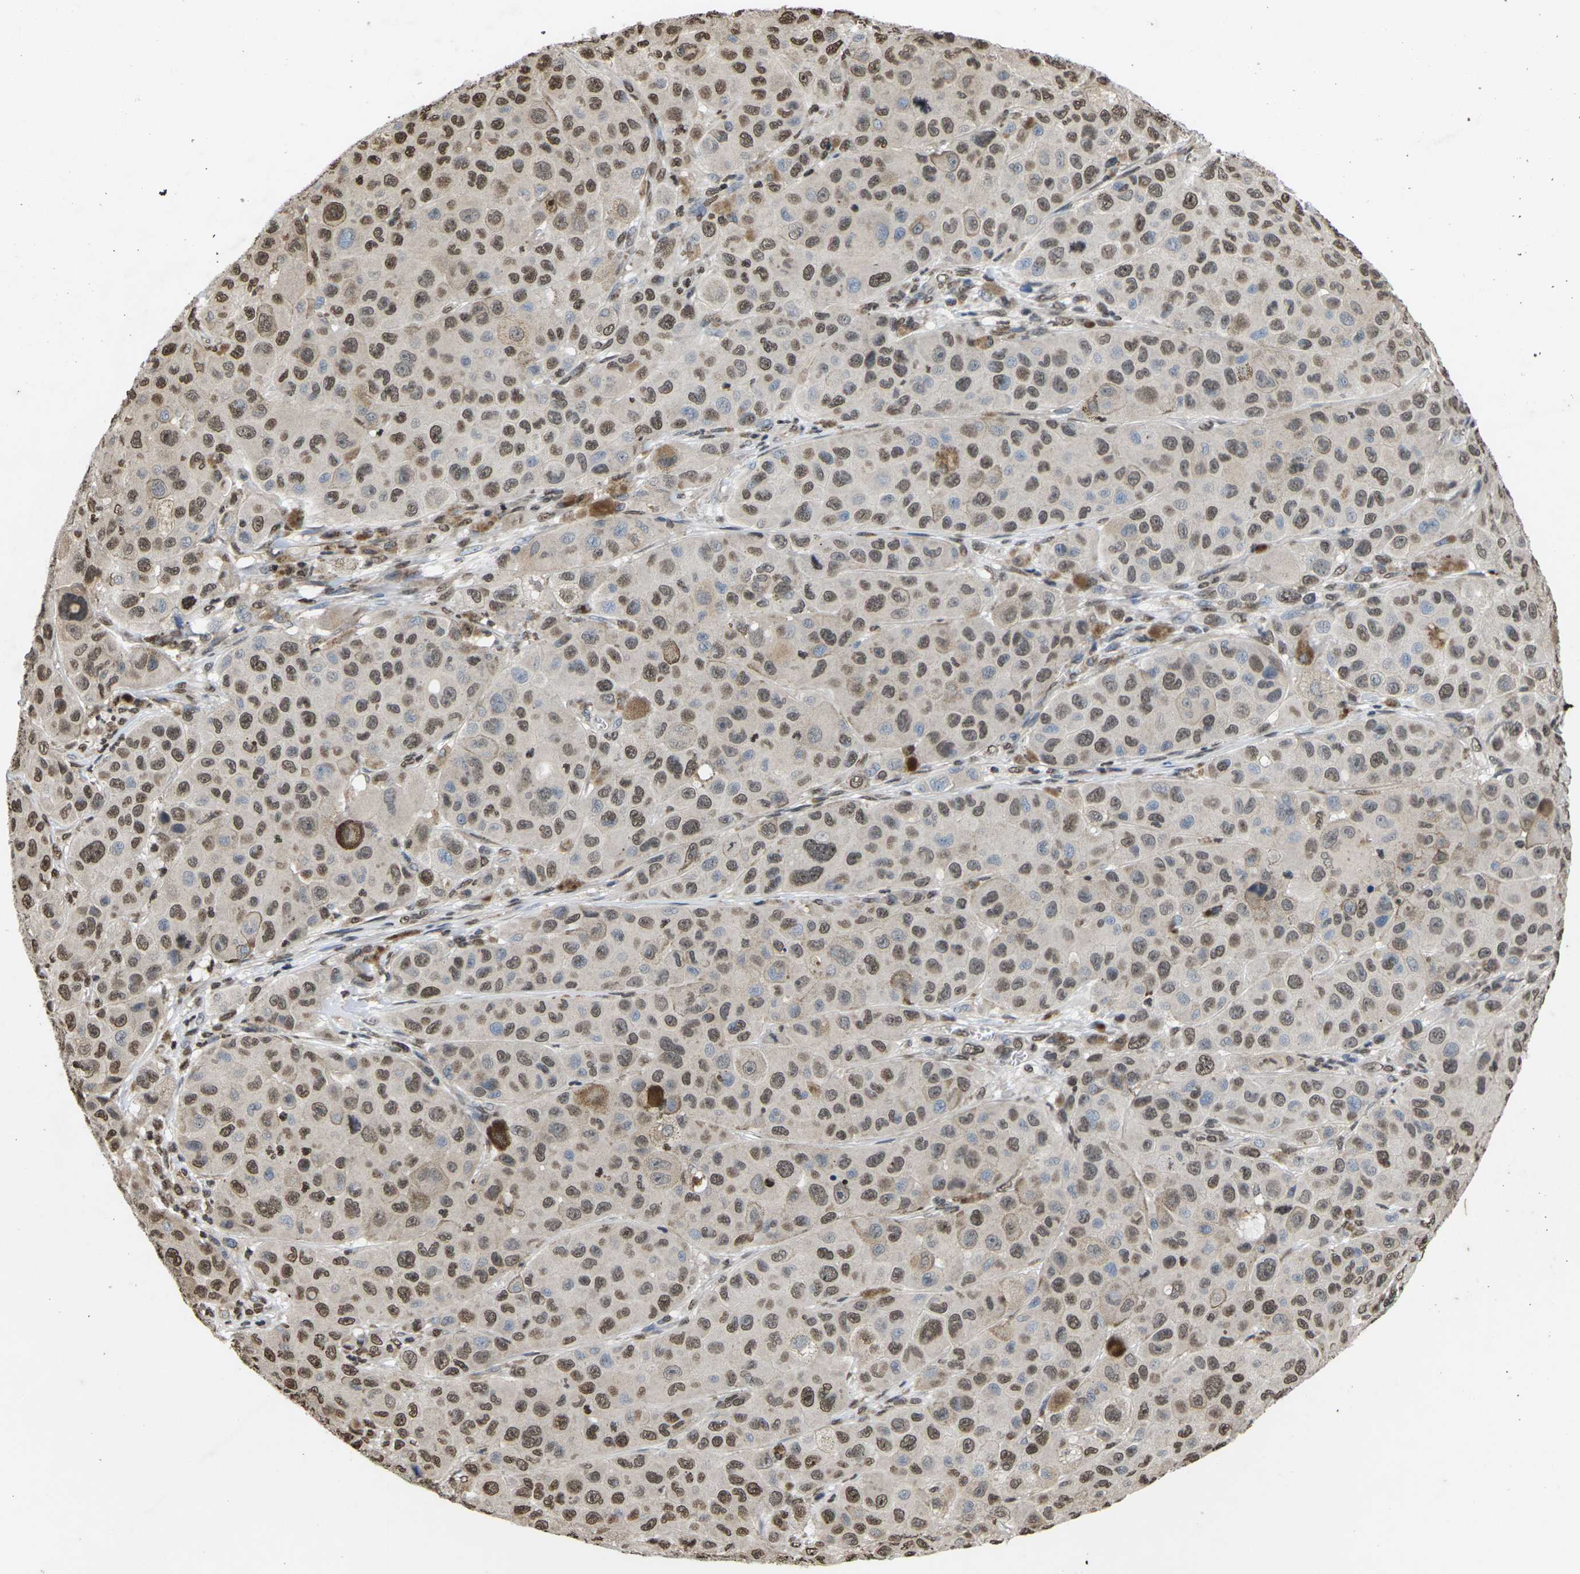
{"staining": {"intensity": "moderate", "quantity": ">75%", "location": "nuclear"}, "tissue": "melanoma", "cell_type": "Tumor cells", "image_type": "cancer", "snomed": [{"axis": "morphology", "description": "Malignant melanoma, NOS"}, {"axis": "topography", "description": "Skin"}], "caption": "Immunohistochemistry (IHC) (DAB (3,3'-diaminobenzidine)) staining of human melanoma demonstrates moderate nuclear protein positivity in about >75% of tumor cells. The staining was performed using DAB (3,3'-diaminobenzidine) to visualize the protein expression in brown, while the nuclei were stained in blue with hematoxylin (Magnification: 20x).", "gene": "EMSY", "patient": {"sex": "male", "age": 96}}